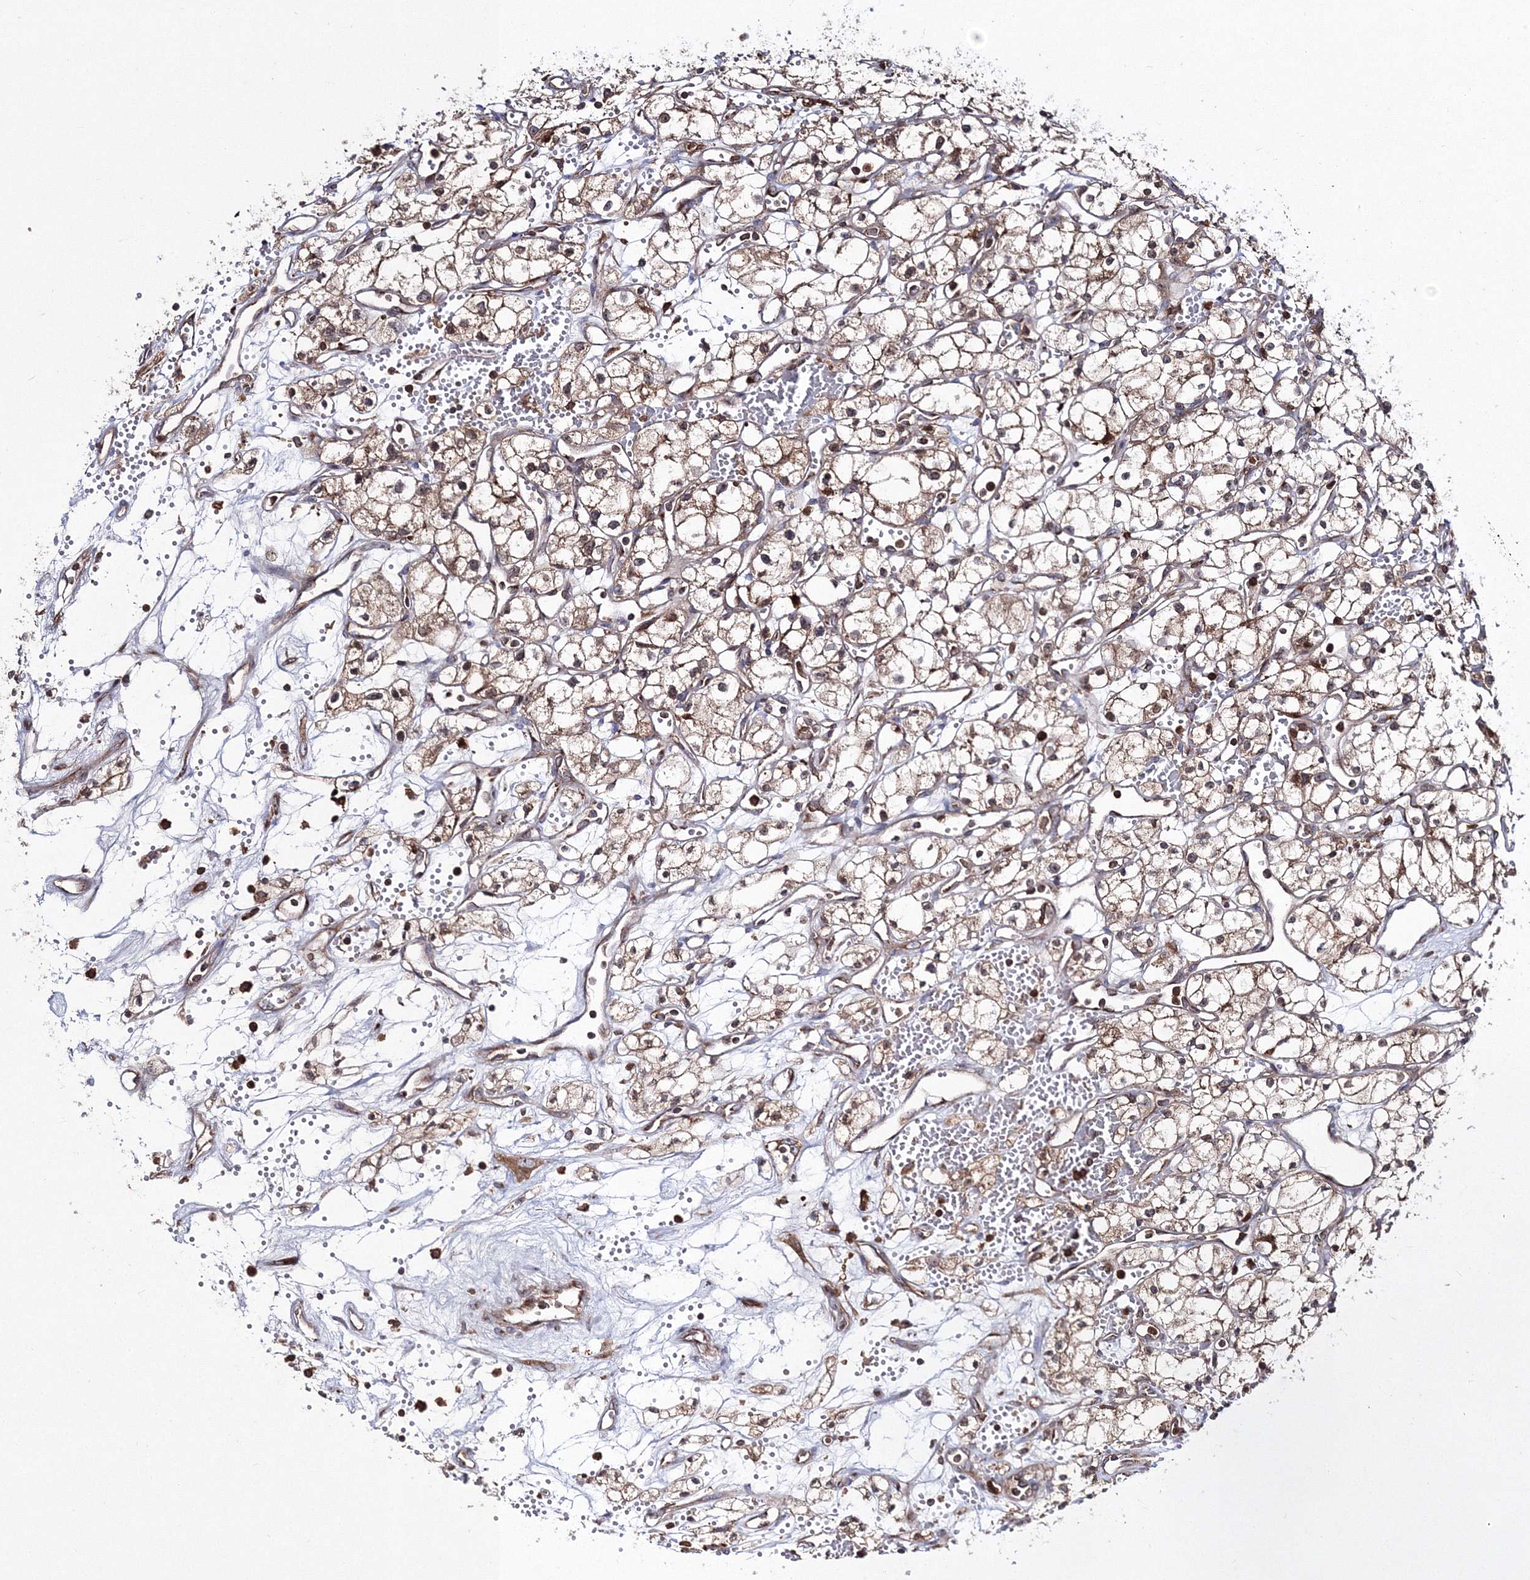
{"staining": {"intensity": "strong", "quantity": "<25%", "location": "nuclear"}, "tissue": "renal cancer", "cell_type": "Tumor cells", "image_type": "cancer", "snomed": [{"axis": "morphology", "description": "Adenocarcinoma, NOS"}, {"axis": "topography", "description": "Kidney"}], "caption": "This is an image of immunohistochemistry (IHC) staining of adenocarcinoma (renal), which shows strong staining in the nuclear of tumor cells.", "gene": "ARCN1", "patient": {"sex": "male", "age": 59}}